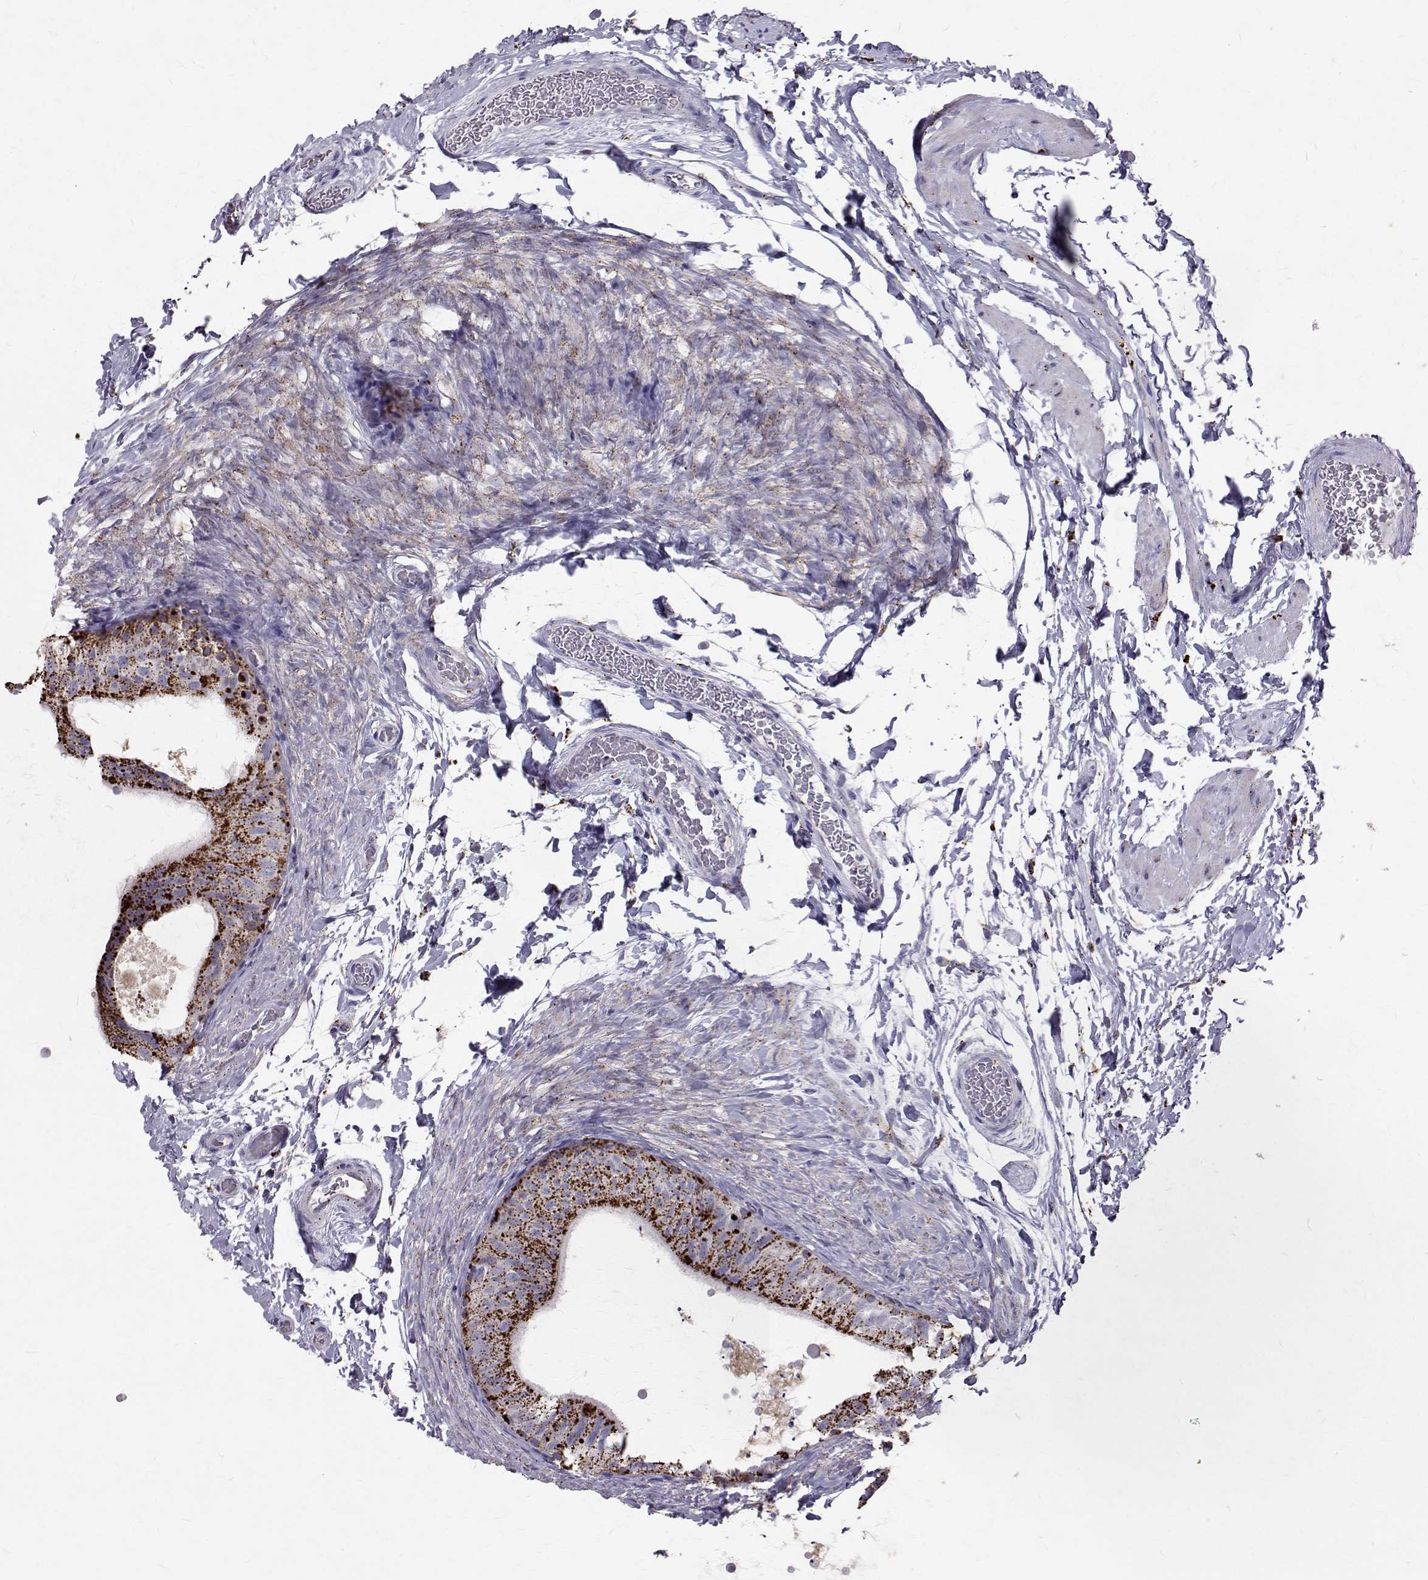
{"staining": {"intensity": "strong", "quantity": "25%-75%", "location": "cytoplasmic/membranous"}, "tissue": "epididymis", "cell_type": "Glandular cells", "image_type": "normal", "snomed": [{"axis": "morphology", "description": "Normal tissue, NOS"}, {"axis": "topography", "description": "Epididymis, spermatic cord, NOS"}, {"axis": "topography", "description": "Epididymis"}], "caption": "Immunohistochemistry (IHC) (DAB) staining of normal human epididymis demonstrates strong cytoplasmic/membranous protein staining in about 25%-75% of glandular cells.", "gene": "TPP1", "patient": {"sex": "male", "age": 31}}